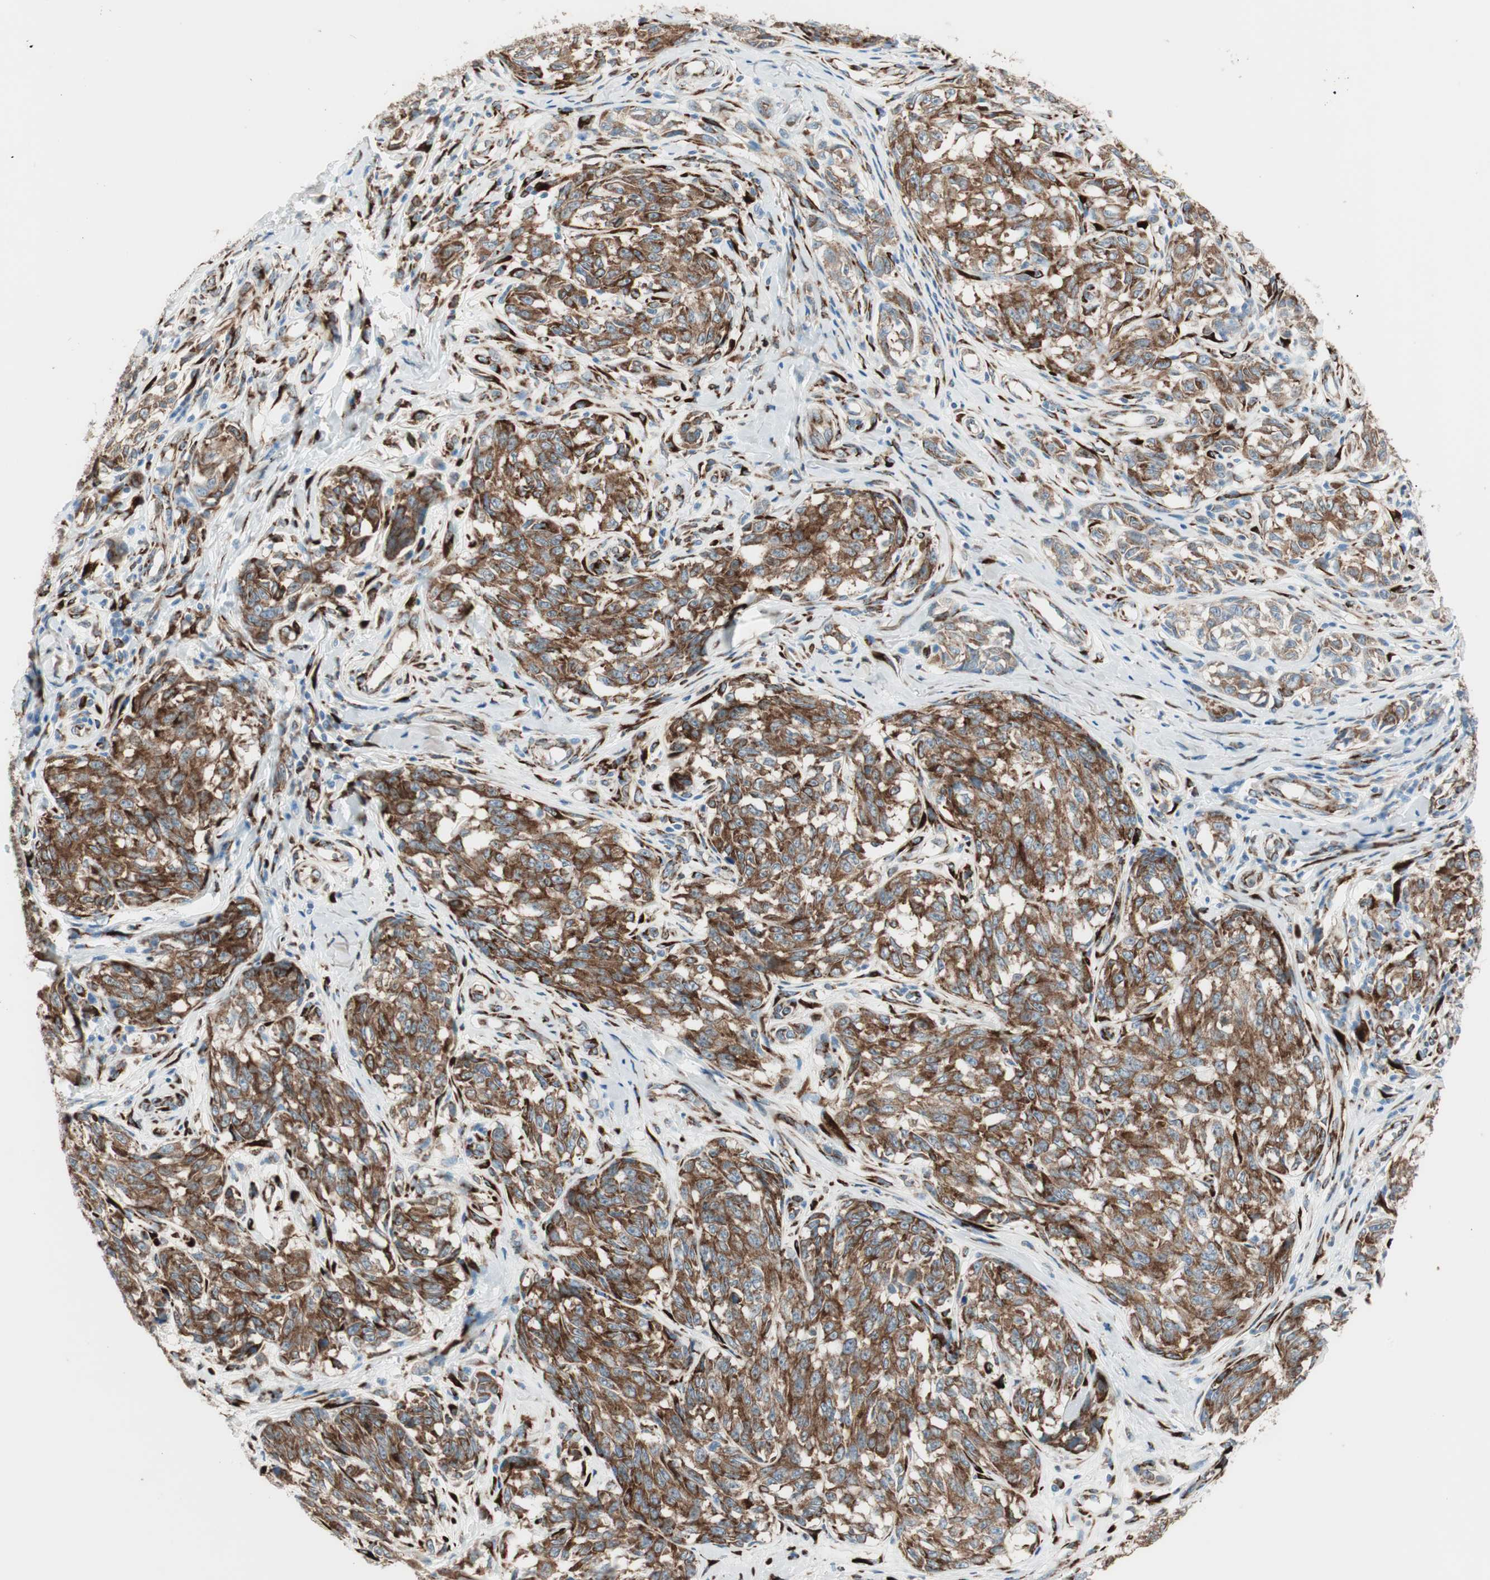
{"staining": {"intensity": "strong", "quantity": ">75%", "location": "cytoplasmic/membranous"}, "tissue": "melanoma", "cell_type": "Tumor cells", "image_type": "cancer", "snomed": [{"axis": "morphology", "description": "Malignant melanoma, NOS"}, {"axis": "topography", "description": "Skin"}], "caption": "Immunohistochemical staining of human malignant melanoma reveals high levels of strong cytoplasmic/membranous protein expression in about >75% of tumor cells. (Stains: DAB in brown, nuclei in blue, Microscopy: brightfield microscopy at high magnification).", "gene": "P4HTM", "patient": {"sex": "female", "age": 64}}